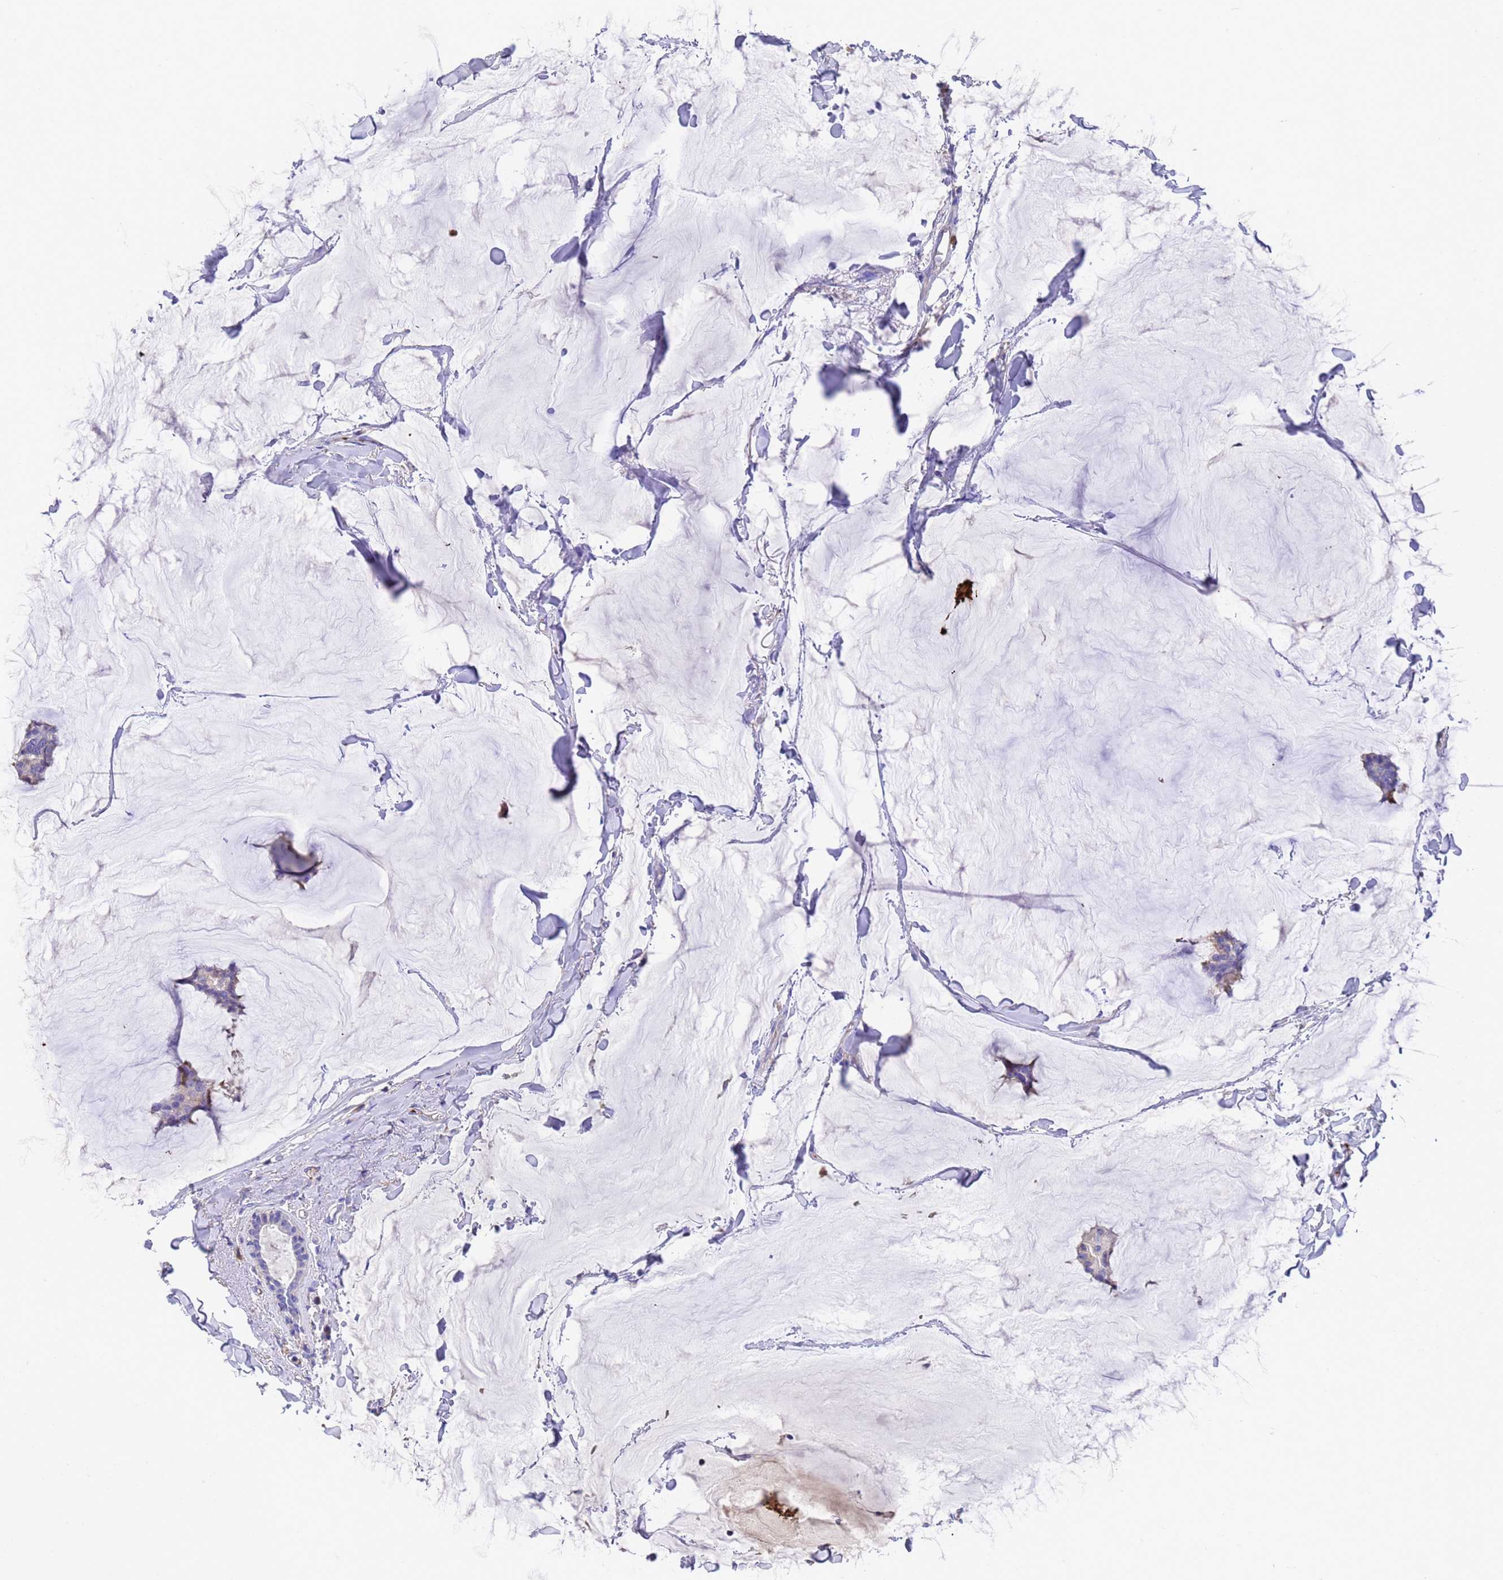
{"staining": {"intensity": "negative", "quantity": "none", "location": "none"}, "tissue": "breast cancer", "cell_type": "Tumor cells", "image_type": "cancer", "snomed": [{"axis": "morphology", "description": "Duct carcinoma"}, {"axis": "topography", "description": "Breast"}], "caption": "Tumor cells show no significant staining in invasive ductal carcinoma (breast).", "gene": "ELP6", "patient": {"sex": "female", "age": 93}}